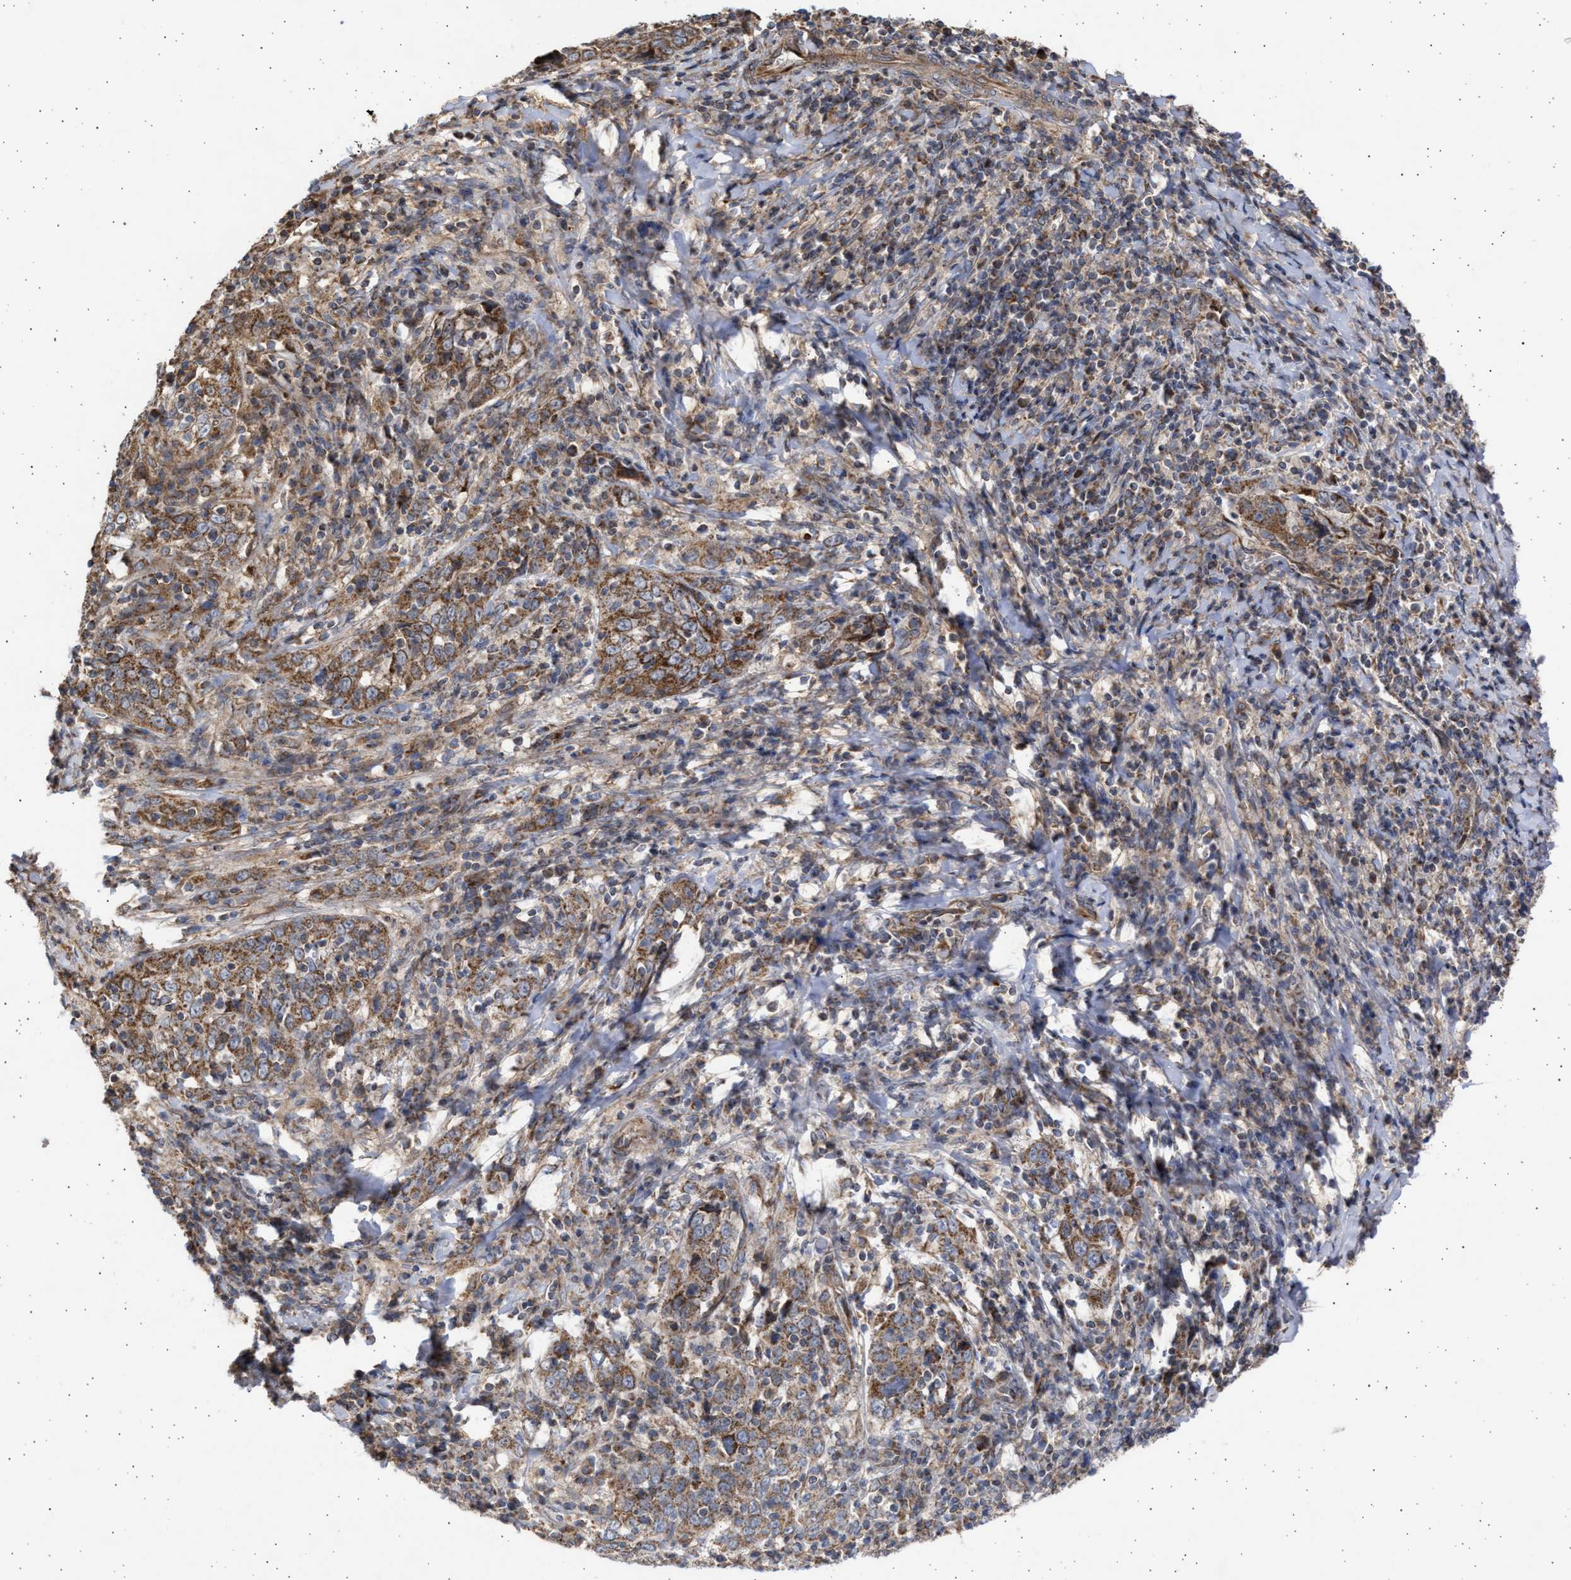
{"staining": {"intensity": "strong", "quantity": ">75%", "location": "cytoplasmic/membranous"}, "tissue": "cervical cancer", "cell_type": "Tumor cells", "image_type": "cancer", "snomed": [{"axis": "morphology", "description": "Squamous cell carcinoma, NOS"}, {"axis": "topography", "description": "Cervix"}], "caption": "An IHC photomicrograph of tumor tissue is shown. Protein staining in brown labels strong cytoplasmic/membranous positivity in cervical squamous cell carcinoma within tumor cells. Nuclei are stained in blue.", "gene": "TTC19", "patient": {"sex": "female", "age": 46}}